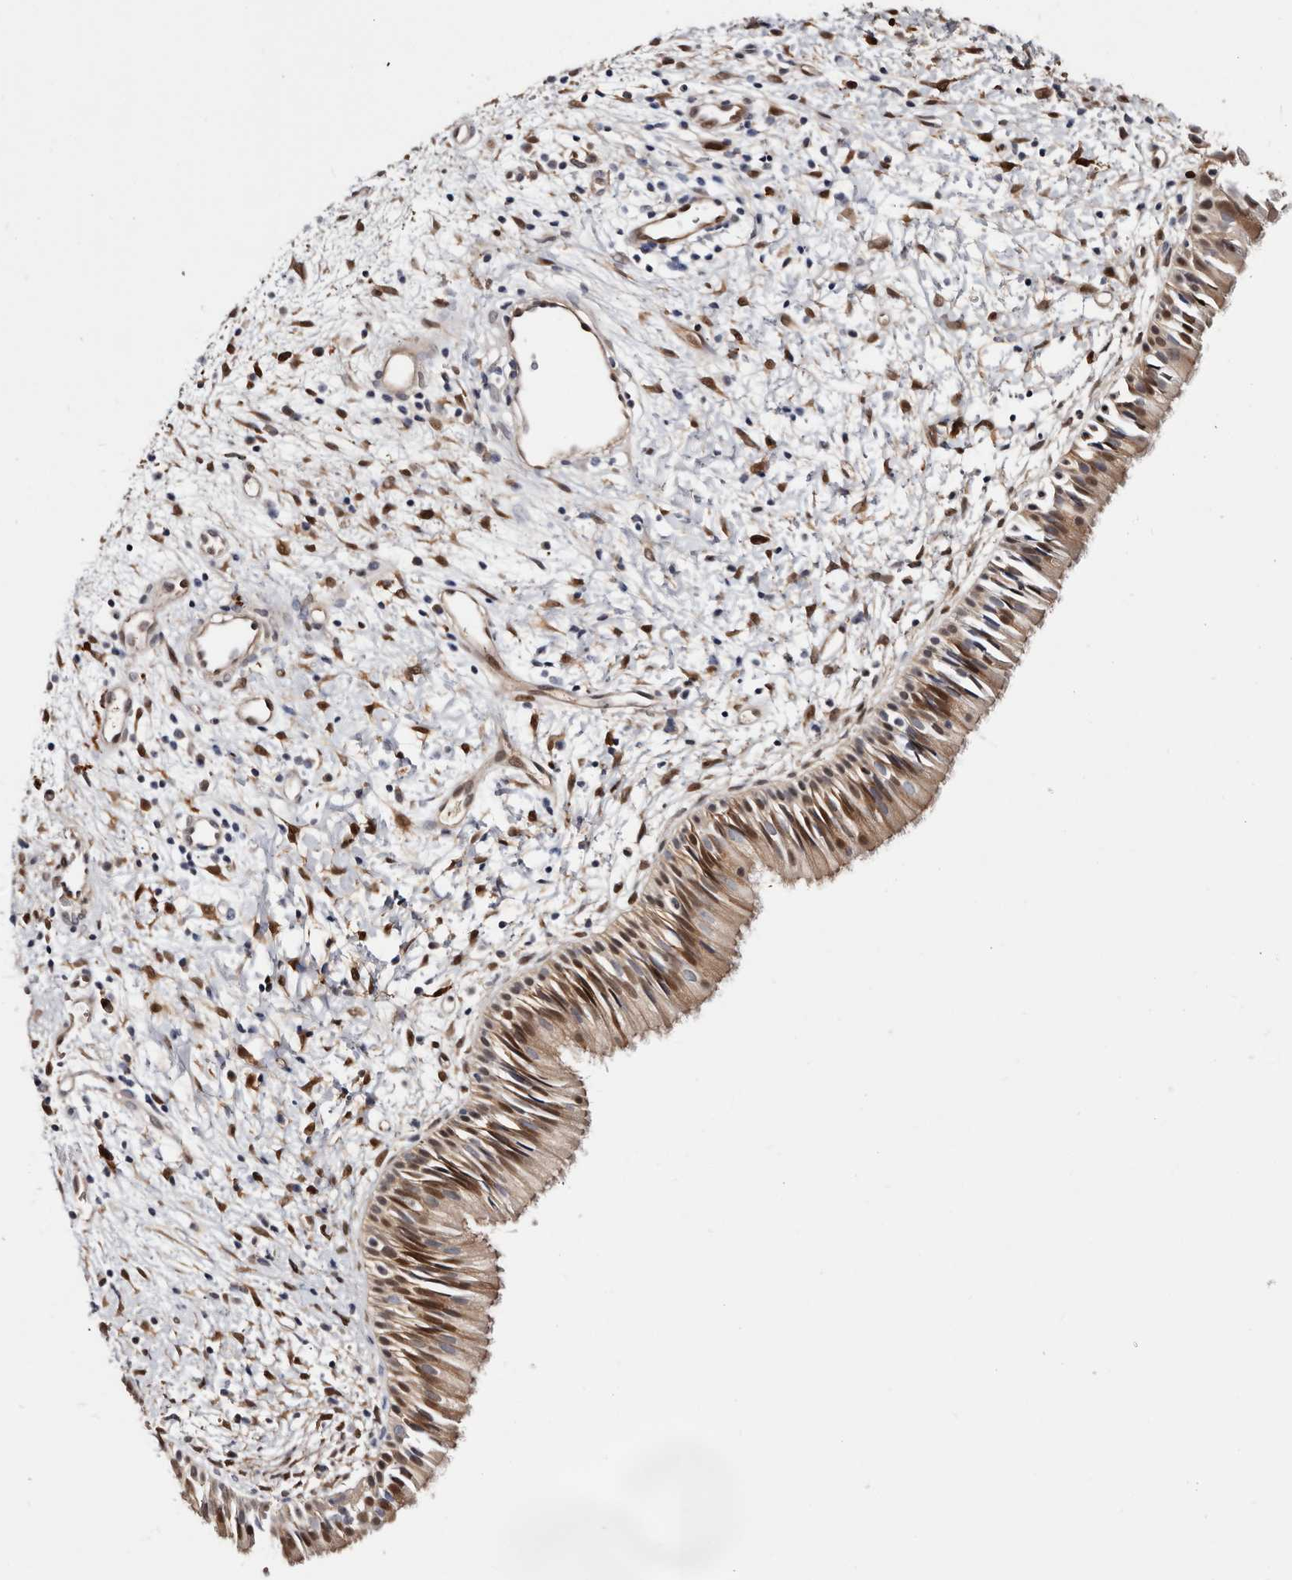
{"staining": {"intensity": "moderate", "quantity": ">75%", "location": "cytoplasmic/membranous,nuclear"}, "tissue": "nasopharynx", "cell_type": "Respiratory epithelial cells", "image_type": "normal", "snomed": [{"axis": "morphology", "description": "Normal tissue, NOS"}, {"axis": "topography", "description": "Nasopharynx"}], "caption": "The immunohistochemical stain labels moderate cytoplasmic/membranous,nuclear expression in respiratory epithelial cells of unremarkable nasopharynx.", "gene": "TP53I3", "patient": {"sex": "male", "age": 22}}